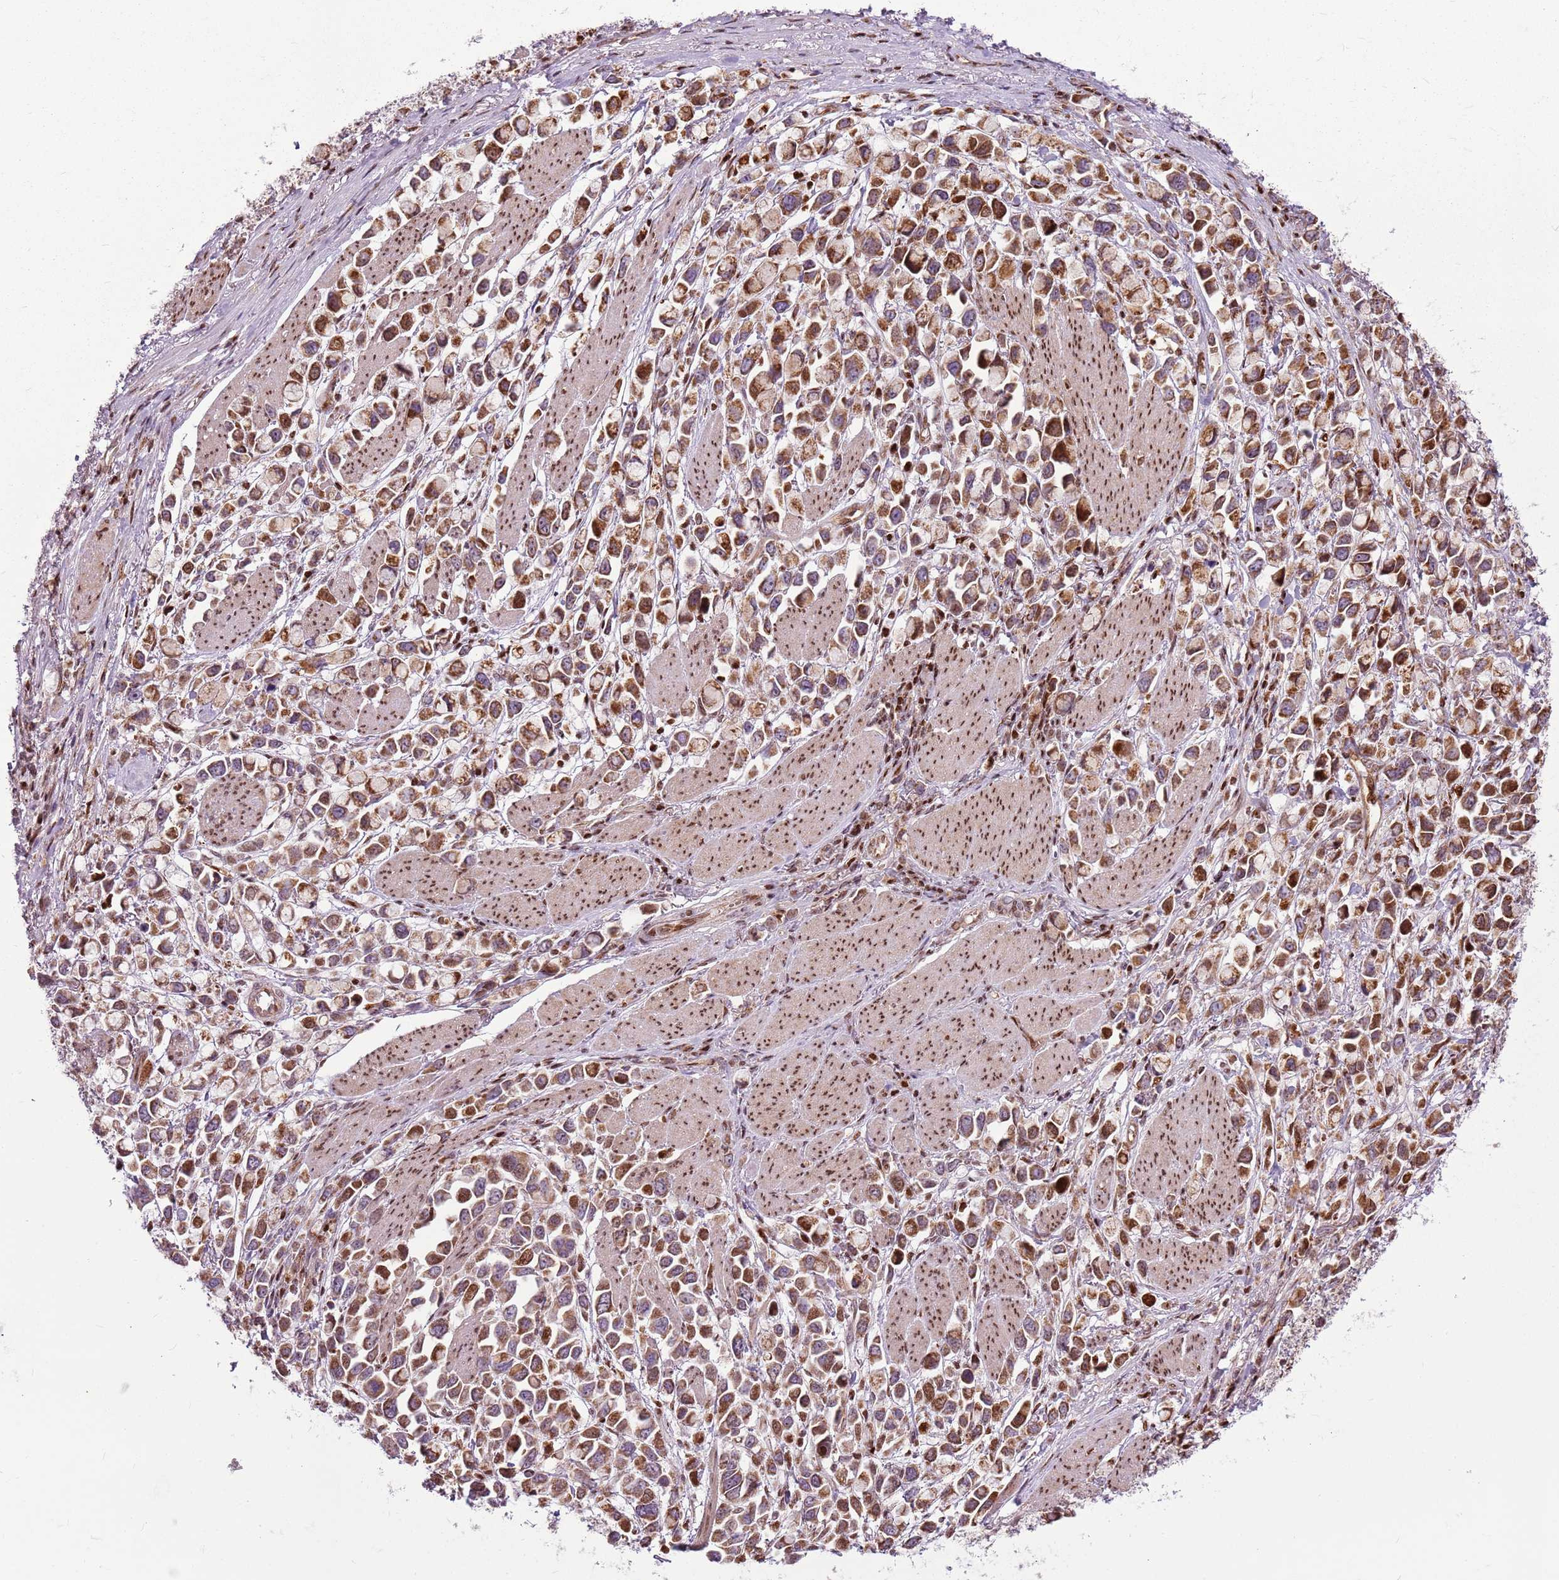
{"staining": {"intensity": "moderate", "quantity": ">75%", "location": "cytoplasmic/membranous,nuclear"}, "tissue": "stomach cancer", "cell_type": "Tumor cells", "image_type": "cancer", "snomed": [{"axis": "morphology", "description": "Adenocarcinoma, NOS"}, {"axis": "topography", "description": "Stomach"}], "caption": "Immunohistochemical staining of stomach cancer (adenocarcinoma) shows medium levels of moderate cytoplasmic/membranous and nuclear protein staining in approximately >75% of tumor cells. The protein of interest is shown in brown color, while the nuclei are stained blue.", "gene": "PCTP", "patient": {"sex": "female", "age": 81}}